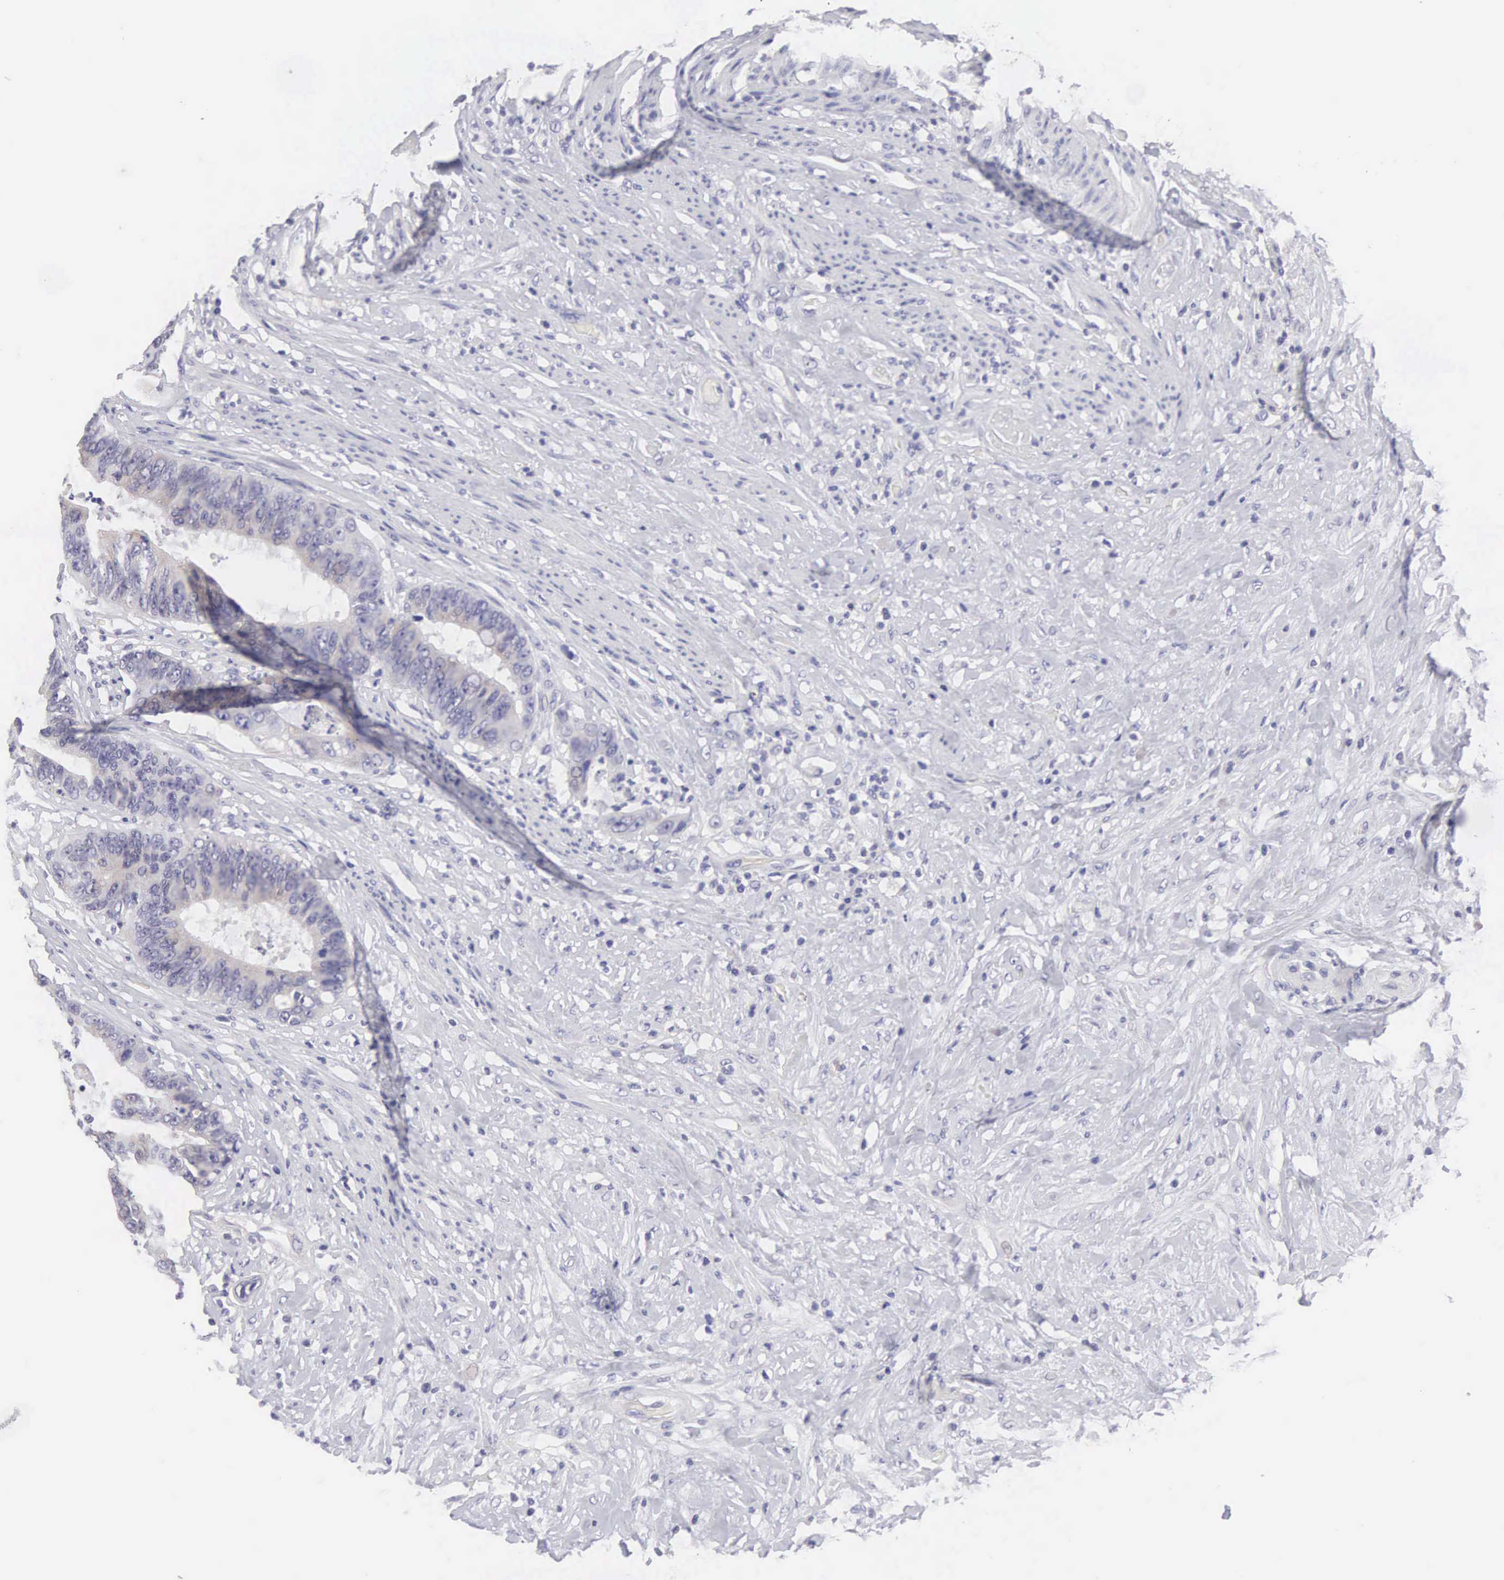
{"staining": {"intensity": "negative", "quantity": "none", "location": "none"}, "tissue": "colorectal cancer", "cell_type": "Tumor cells", "image_type": "cancer", "snomed": [{"axis": "morphology", "description": "Adenocarcinoma, NOS"}, {"axis": "topography", "description": "Rectum"}], "caption": "Histopathology image shows no protein positivity in tumor cells of colorectal cancer tissue.", "gene": "SLITRK4", "patient": {"sex": "female", "age": 65}}